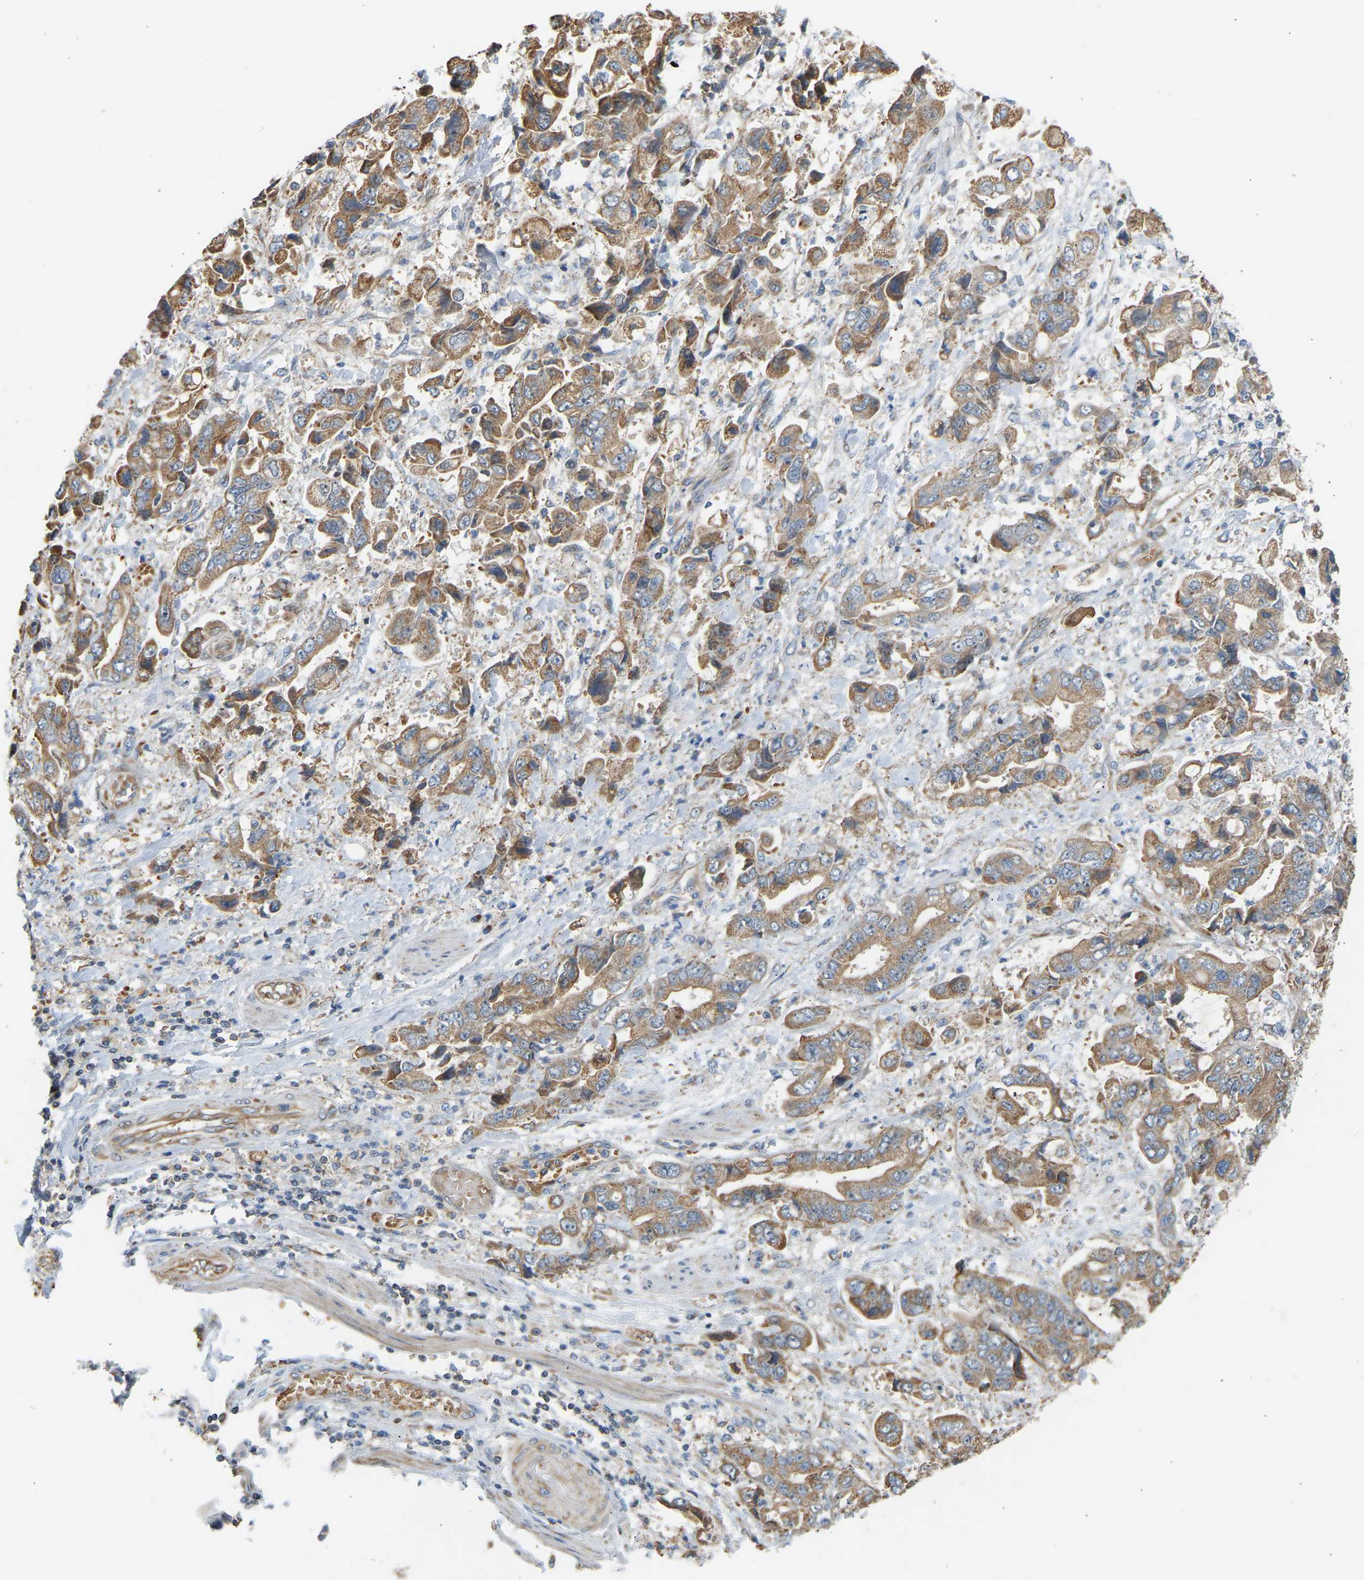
{"staining": {"intensity": "strong", "quantity": ">75%", "location": "cytoplasmic/membranous"}, "tissue": "stomach cancer", "cell_type": "Tumor cells", "image_type": "cancer", "snomed": [{"axis": "morphology", "description": "Normal tissue, NOS"}, {"axis": "morphology", "description": "Adenocarcinoma, NOS"}, {"axis": "topography", "description": "Stomach"}], "caption": "Immunohistochemistry (IHC) photomicrograph of adenocarcinoma (stomach) stained for a protein (brown), which exhibits high levels of strong cytoplasmic/membranous expression in about >75% of tumor cells.", "gene": "YIPF2", "patient": {"sex": "male", "age": 62}}